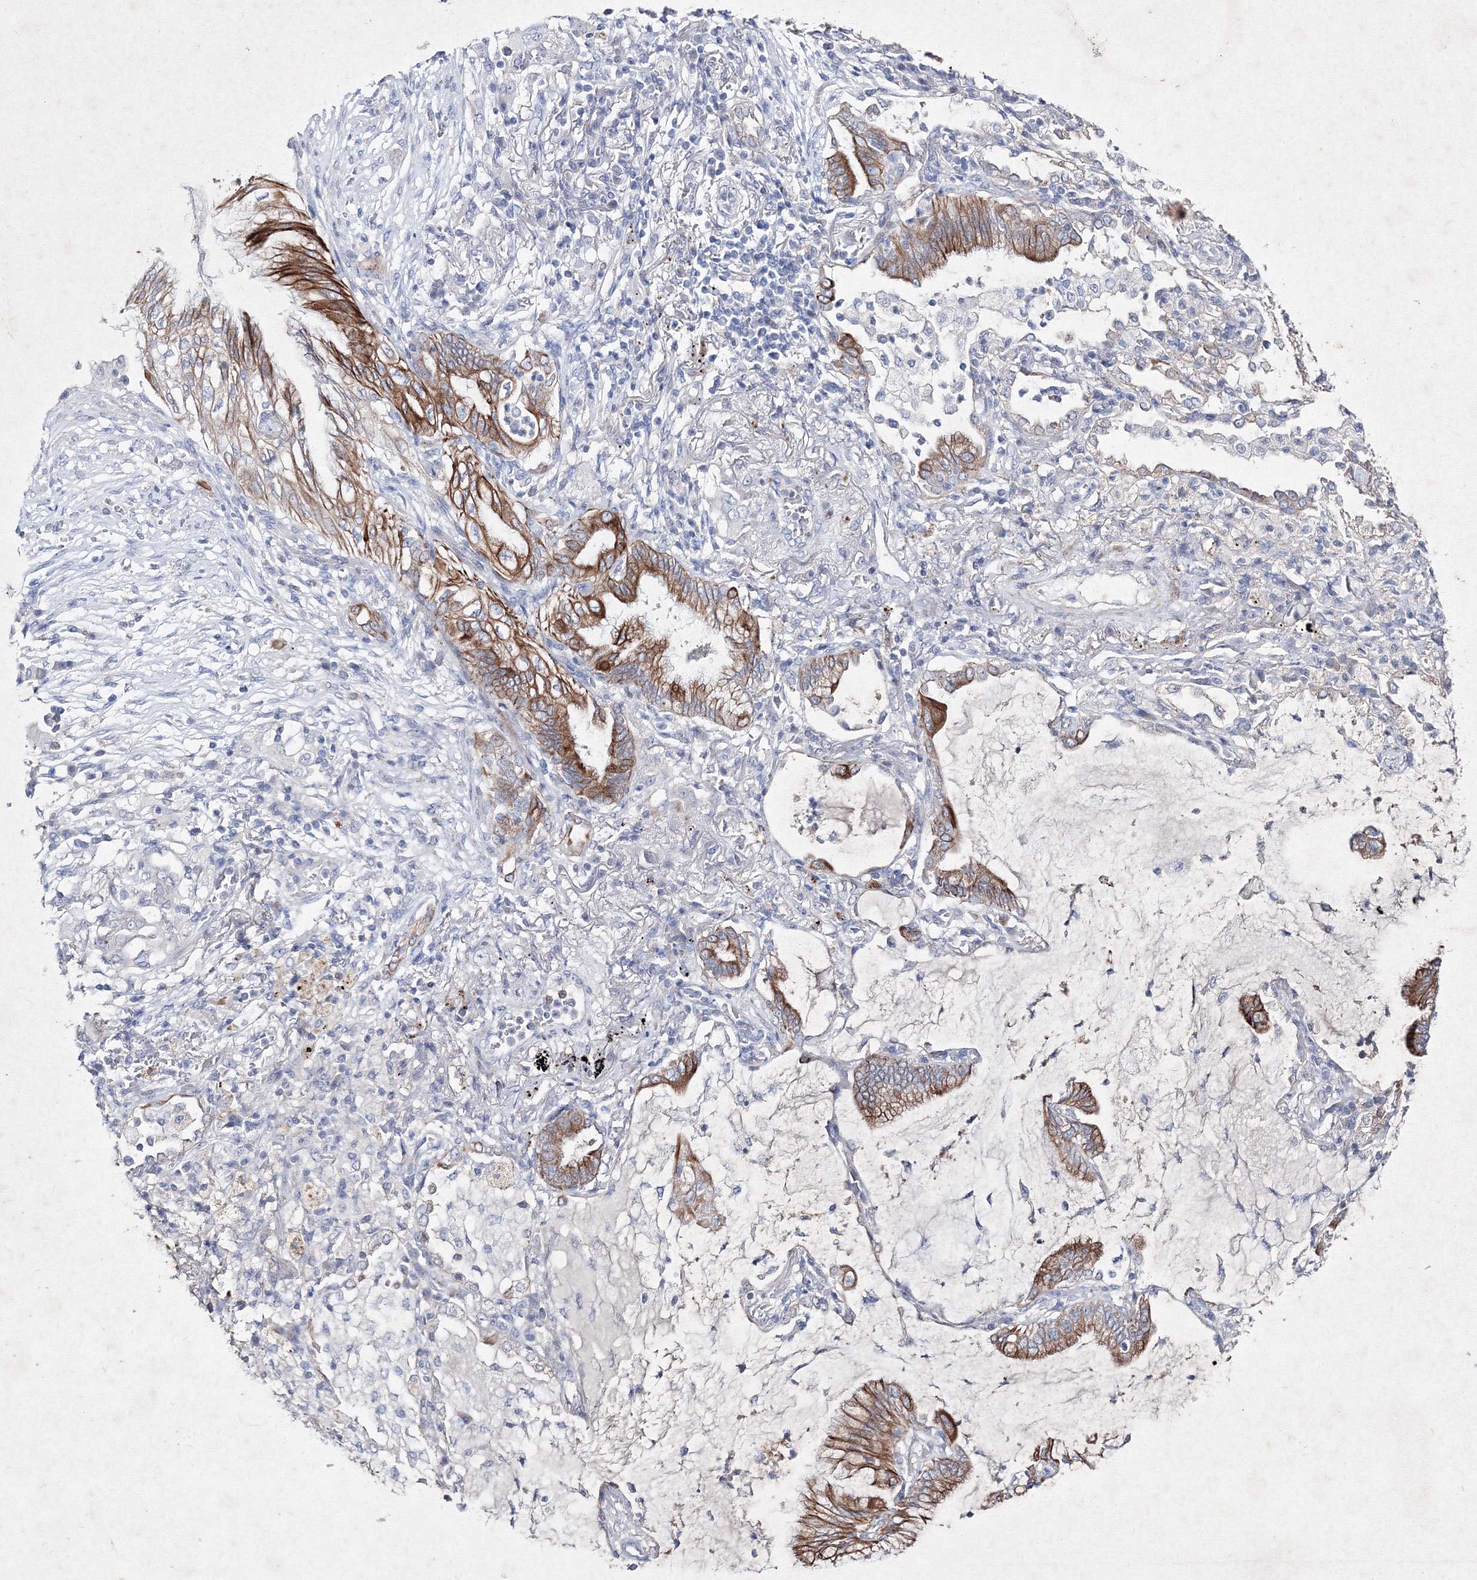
{"staining": {"intensity": "strong", "quantity": ">75%", "location": "cytoplasmic/membranous"}, "tissue": "lung cancer", "cell_type": "Tumor cells", "image_type": "cancer", "snomed": [{"axis": "morphology", "description": "Adenocarcinoma, NOS"}, {"axis": "topography", "description": "Lung"}], "caption": "Adenocarcinoma (lung) tissue exhibits strong cytoplasmic/membranous staining in about >75% of tumor cells", "gene": "SMIM29", "patient": {"sex": "female", "age": 70}}